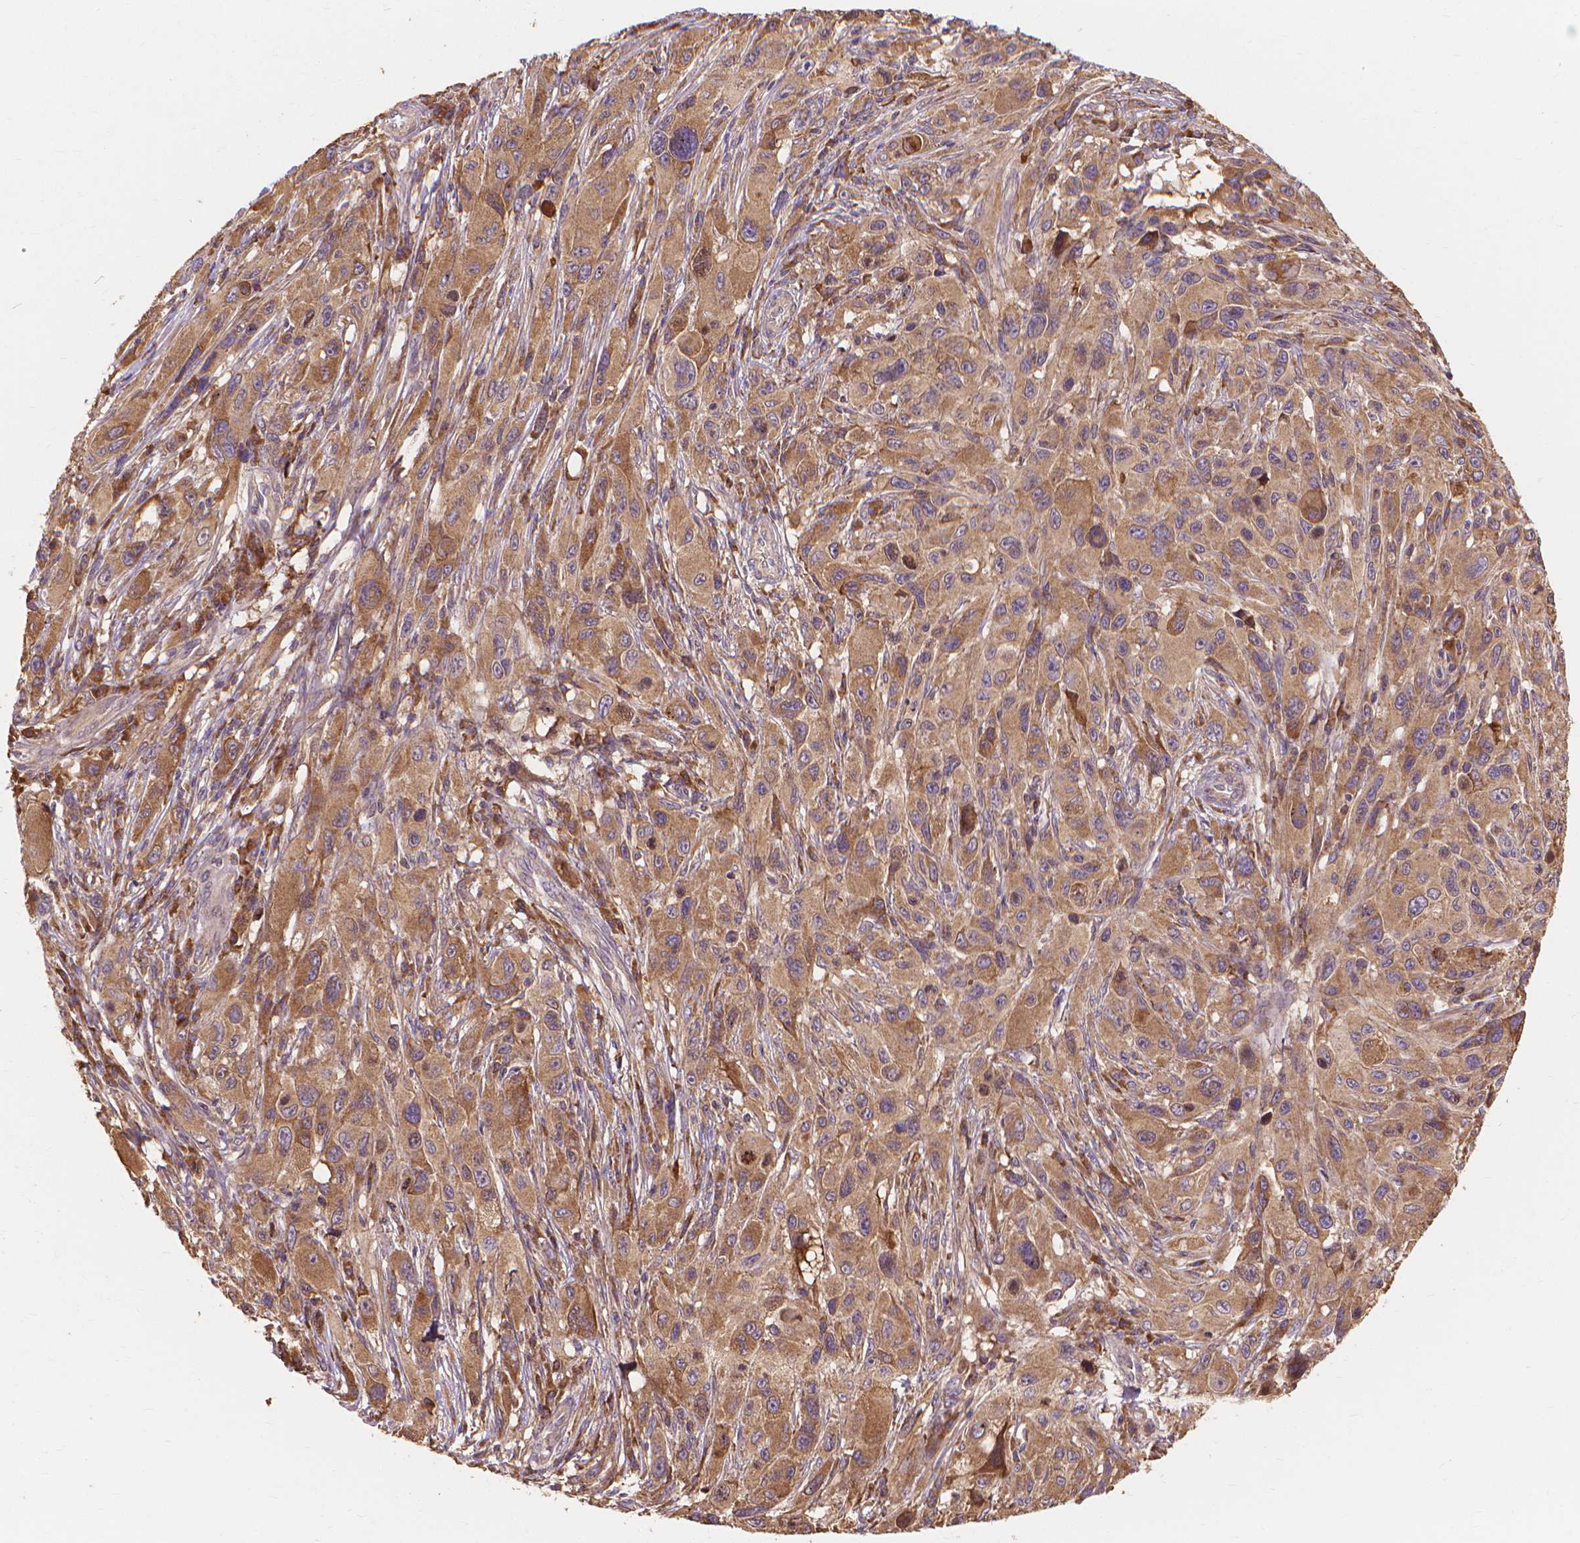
{"staining": {"intensity": "moderate", "quantity": ">75%", "location": "cytoplasmic/membranous"}, "tissue": "melanoma", "cell_type": "Tumor cells", "image_type": "cancer", "snomed": [{"axis": "morphology", "description": "Malignant melanoma, NOS"}, {"axis": "topography", "description": "Skin"}], "caption": "About >75% of tumor cells in melanoma reveal moderate cytoplasmic/membranous protein staining as visualized by brown immunohistochemical staining.", "gene": "TAB2", "patient": {"sex": "male", "age": 53}}